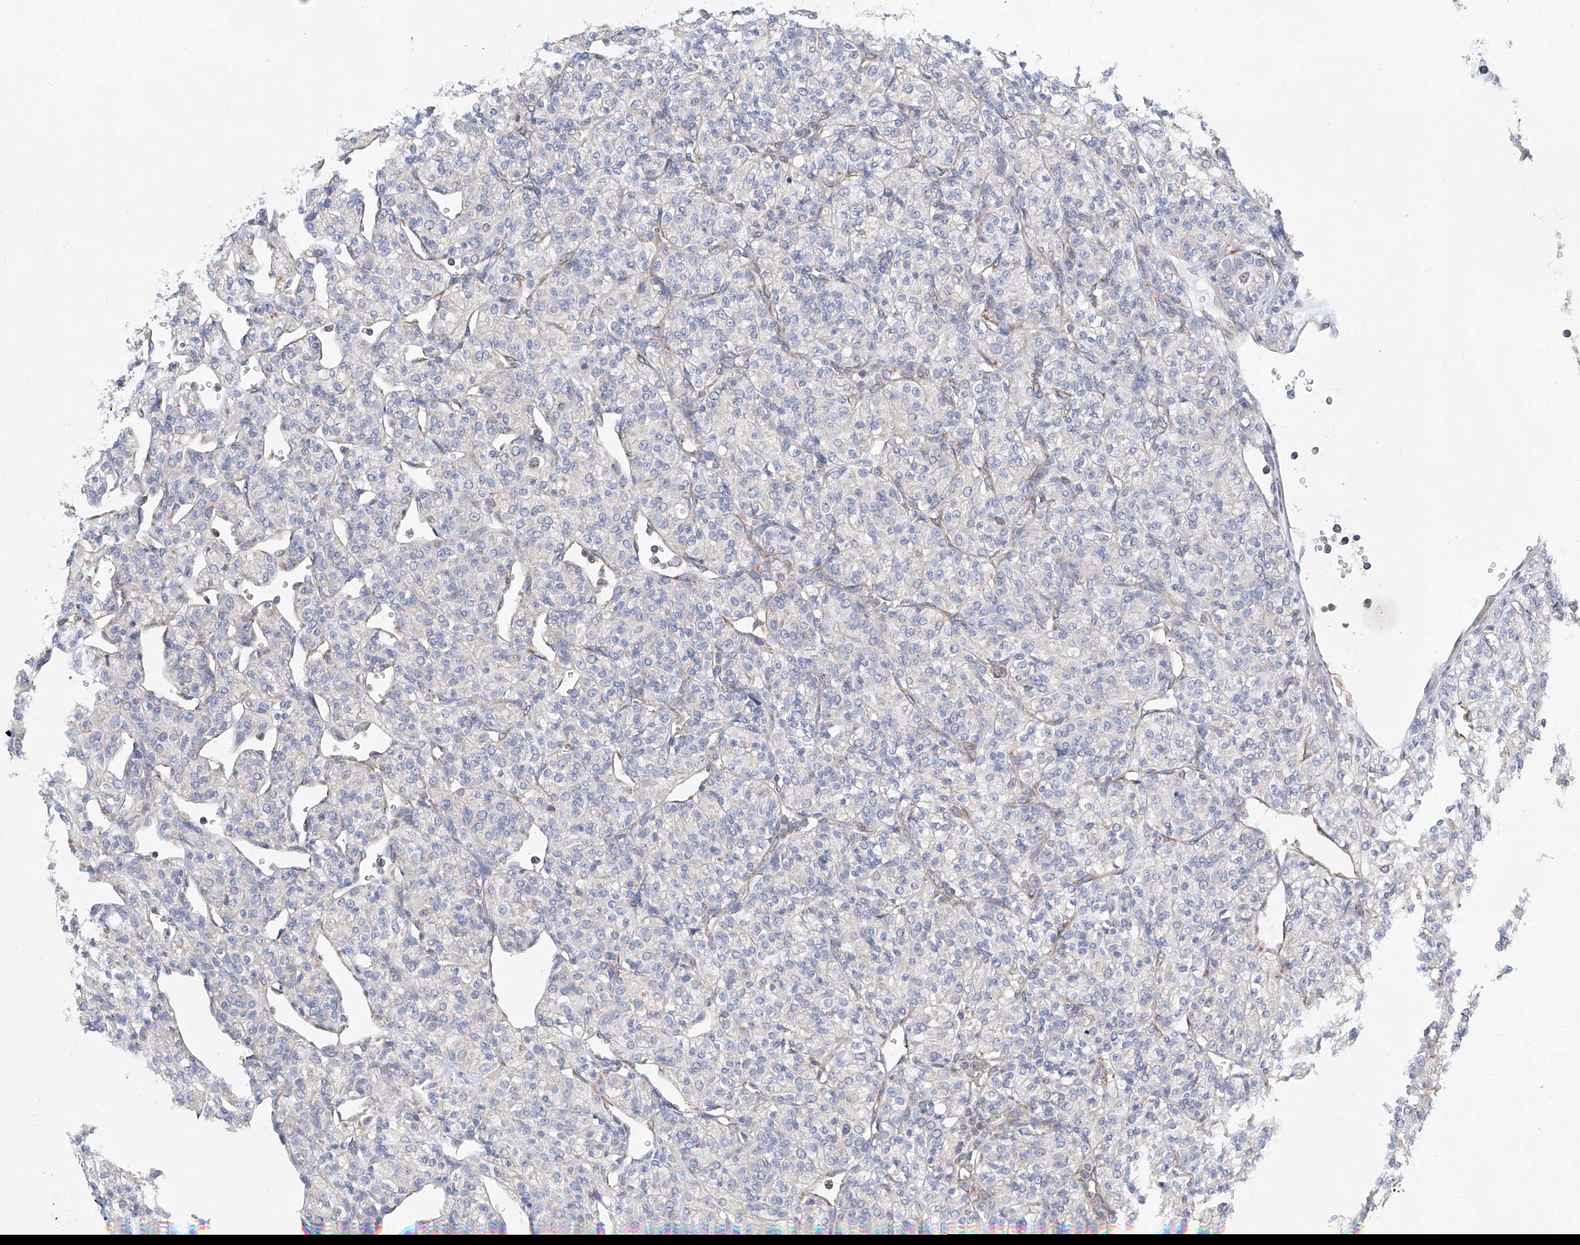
{"staining": {"intensity": "negative", "quantity": "none", "location": "none"}, "tissue": "renal cancer", "cell_type": "Tumor cells", "image_type": "cancer", "snomed": [{"axis": "morphology", "description": "Adenocarcinoma, NOS"}, {"axis": "topography", "description": "Kidney"}], "caption": "The micrograph reveals no staining of tumor cells in renal cancer.", "gene": "MAD2L1", "patient": {"sex": "male", "age": 77}}